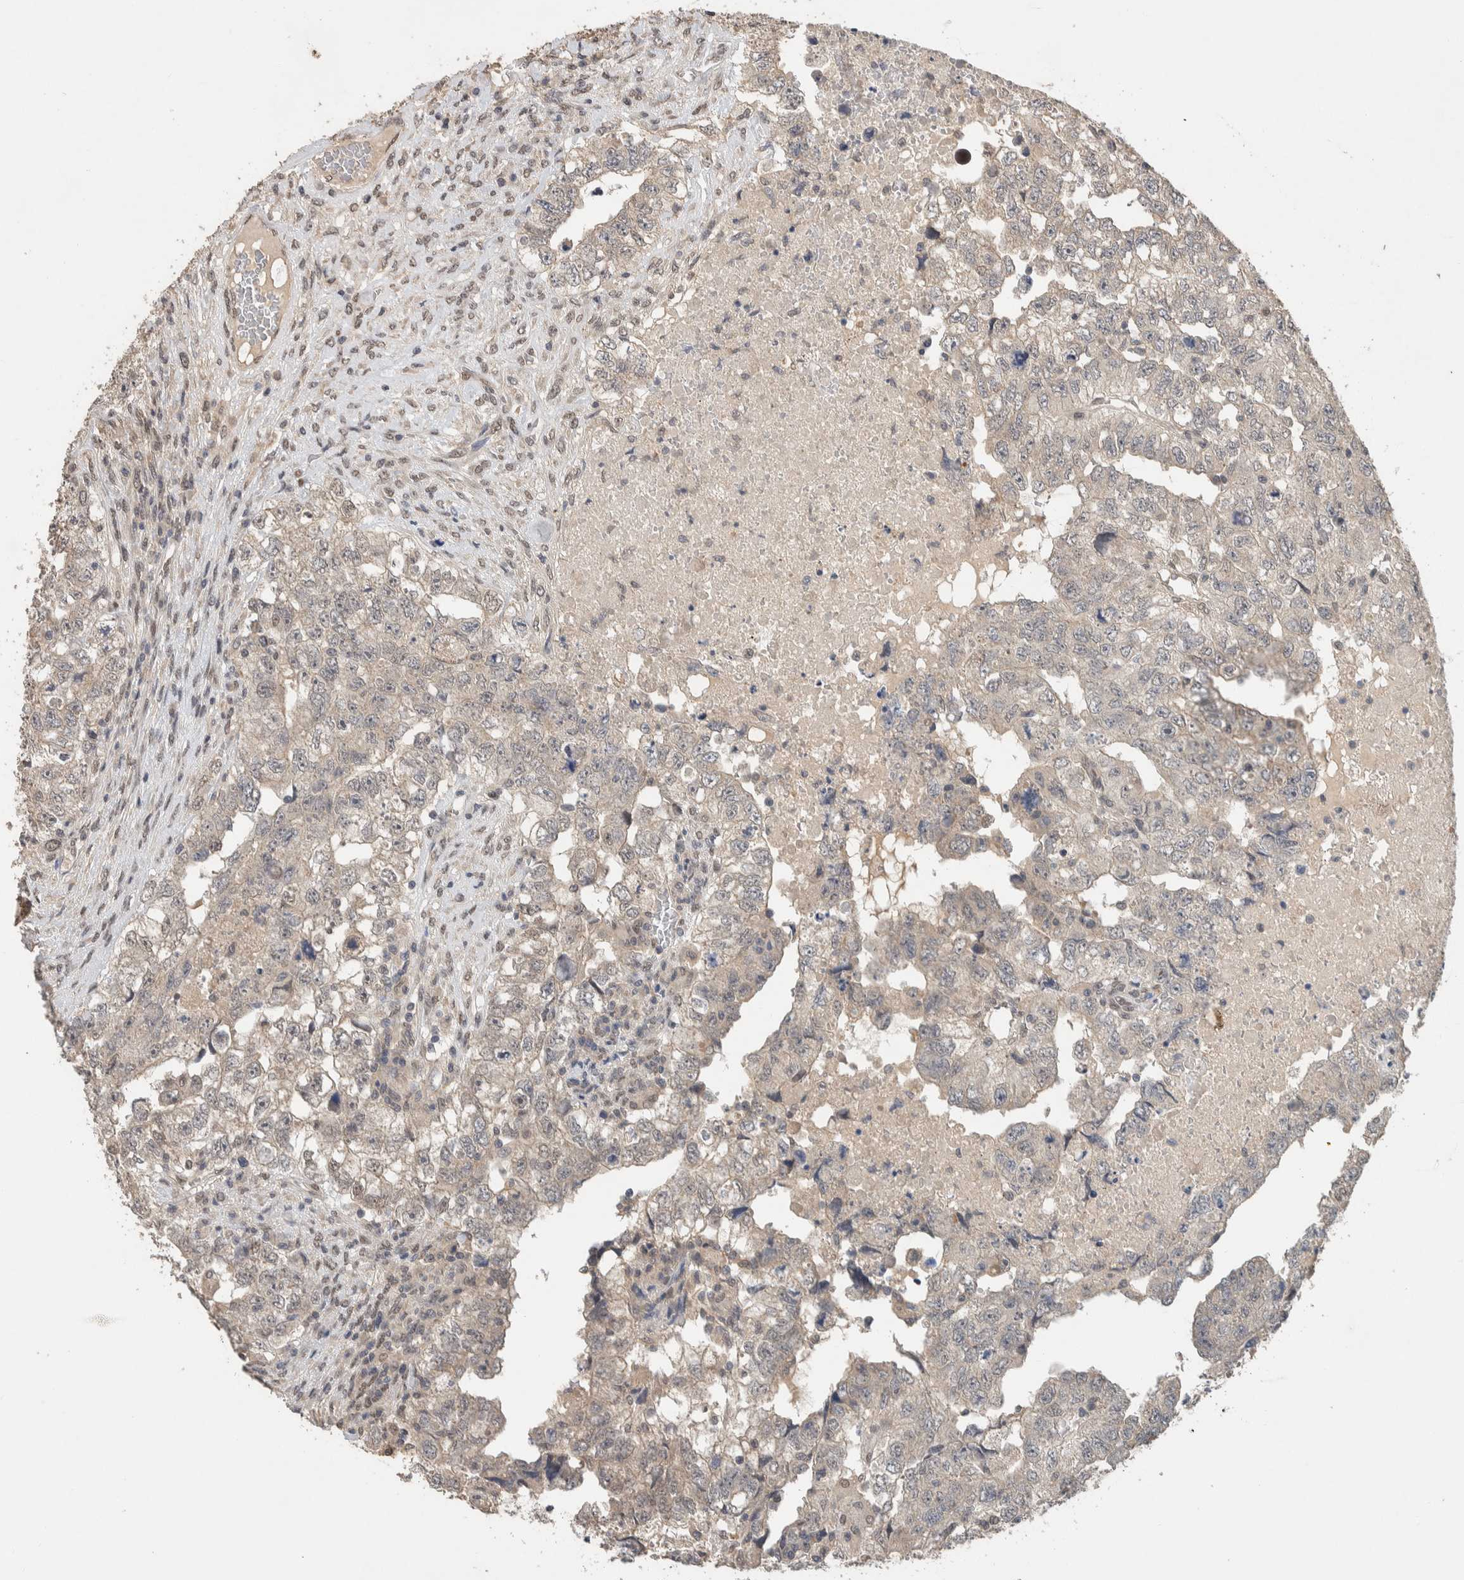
{"staining": {"intensity": "negative", "quantity": "none", "location": "none"}, "tissue": "testis cancer", "cell_type": "Tumor cells", "image_type": "cancer", "snomed": [{"axis": "morphology", "description": "Carcinoma, Embryonal, NOS"}, {"axis": "topography", "description": "Testis"}], "caption": "Tumor cells are negative for protein expression in human testis cancer (embryonal carcinoma). (Stains: DAB (3,3'-diaminobenzidine) immunohistochemistry (IHC) with hematoxylin counter stain, Microscopy: brightfield microscopy at high magnification).", "gene": "CYSRT1", "patient": {"sex": "male", "age": 36}}